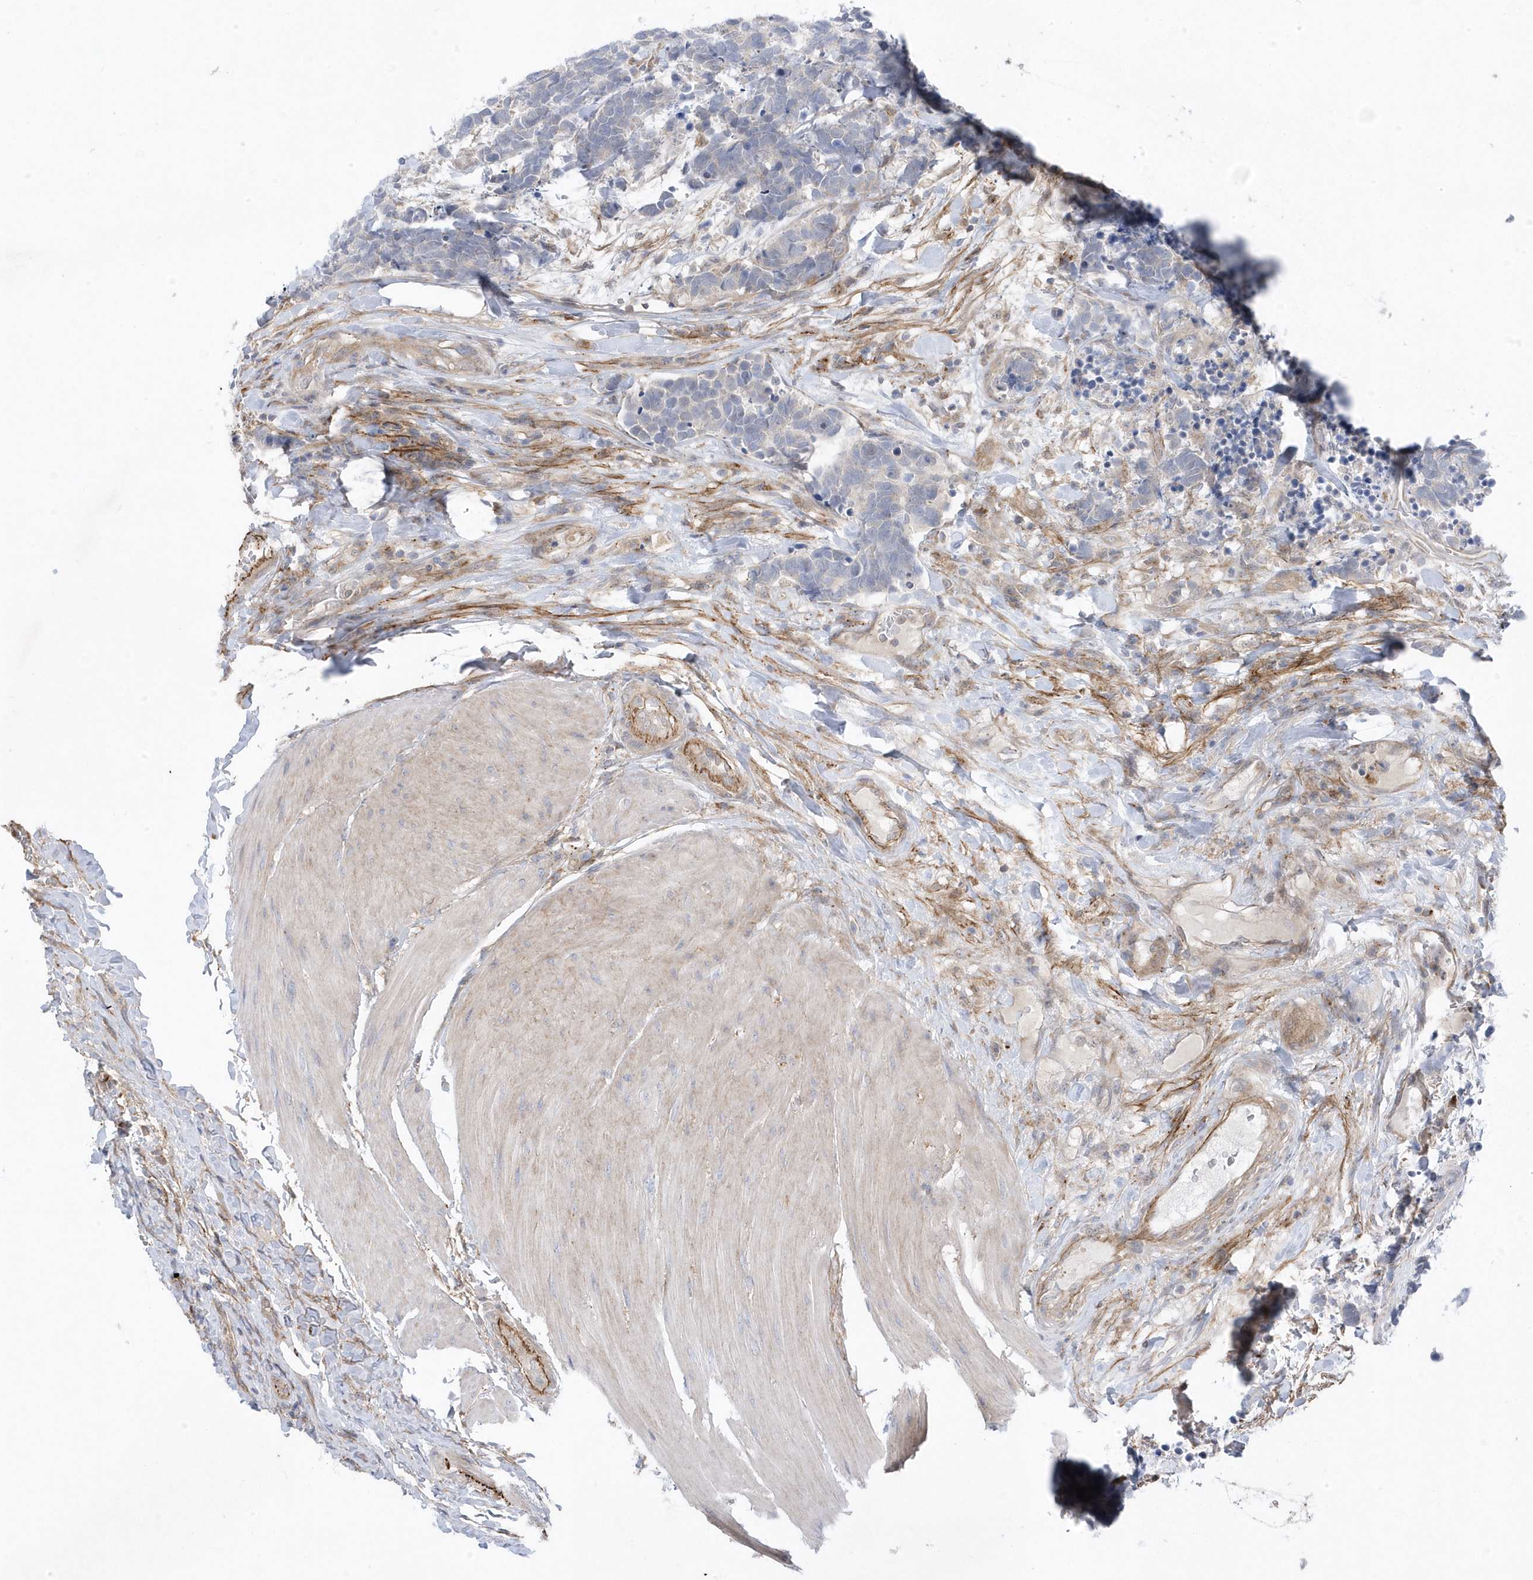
{"staining": {"intensity": "negative", "quantity": "none", "location": "none"}, "tissue": "carcinoid", "cell_type": "Tumor cells", "image_type": "cancer", "snomed": [{"axis": "morphology", "description": "Carcinoma, NOS"}, {"axis": "morphology", "description": "Carcinoid, malignant, NOS"}, {"axis": "topography", "description": "Urinary bladder"}], "caption": "An image of human malignant carcinoid is negative for staining in tumor cells.", "gene": "ANAPC1", "patient": {"sex": "male", "age": 57}}